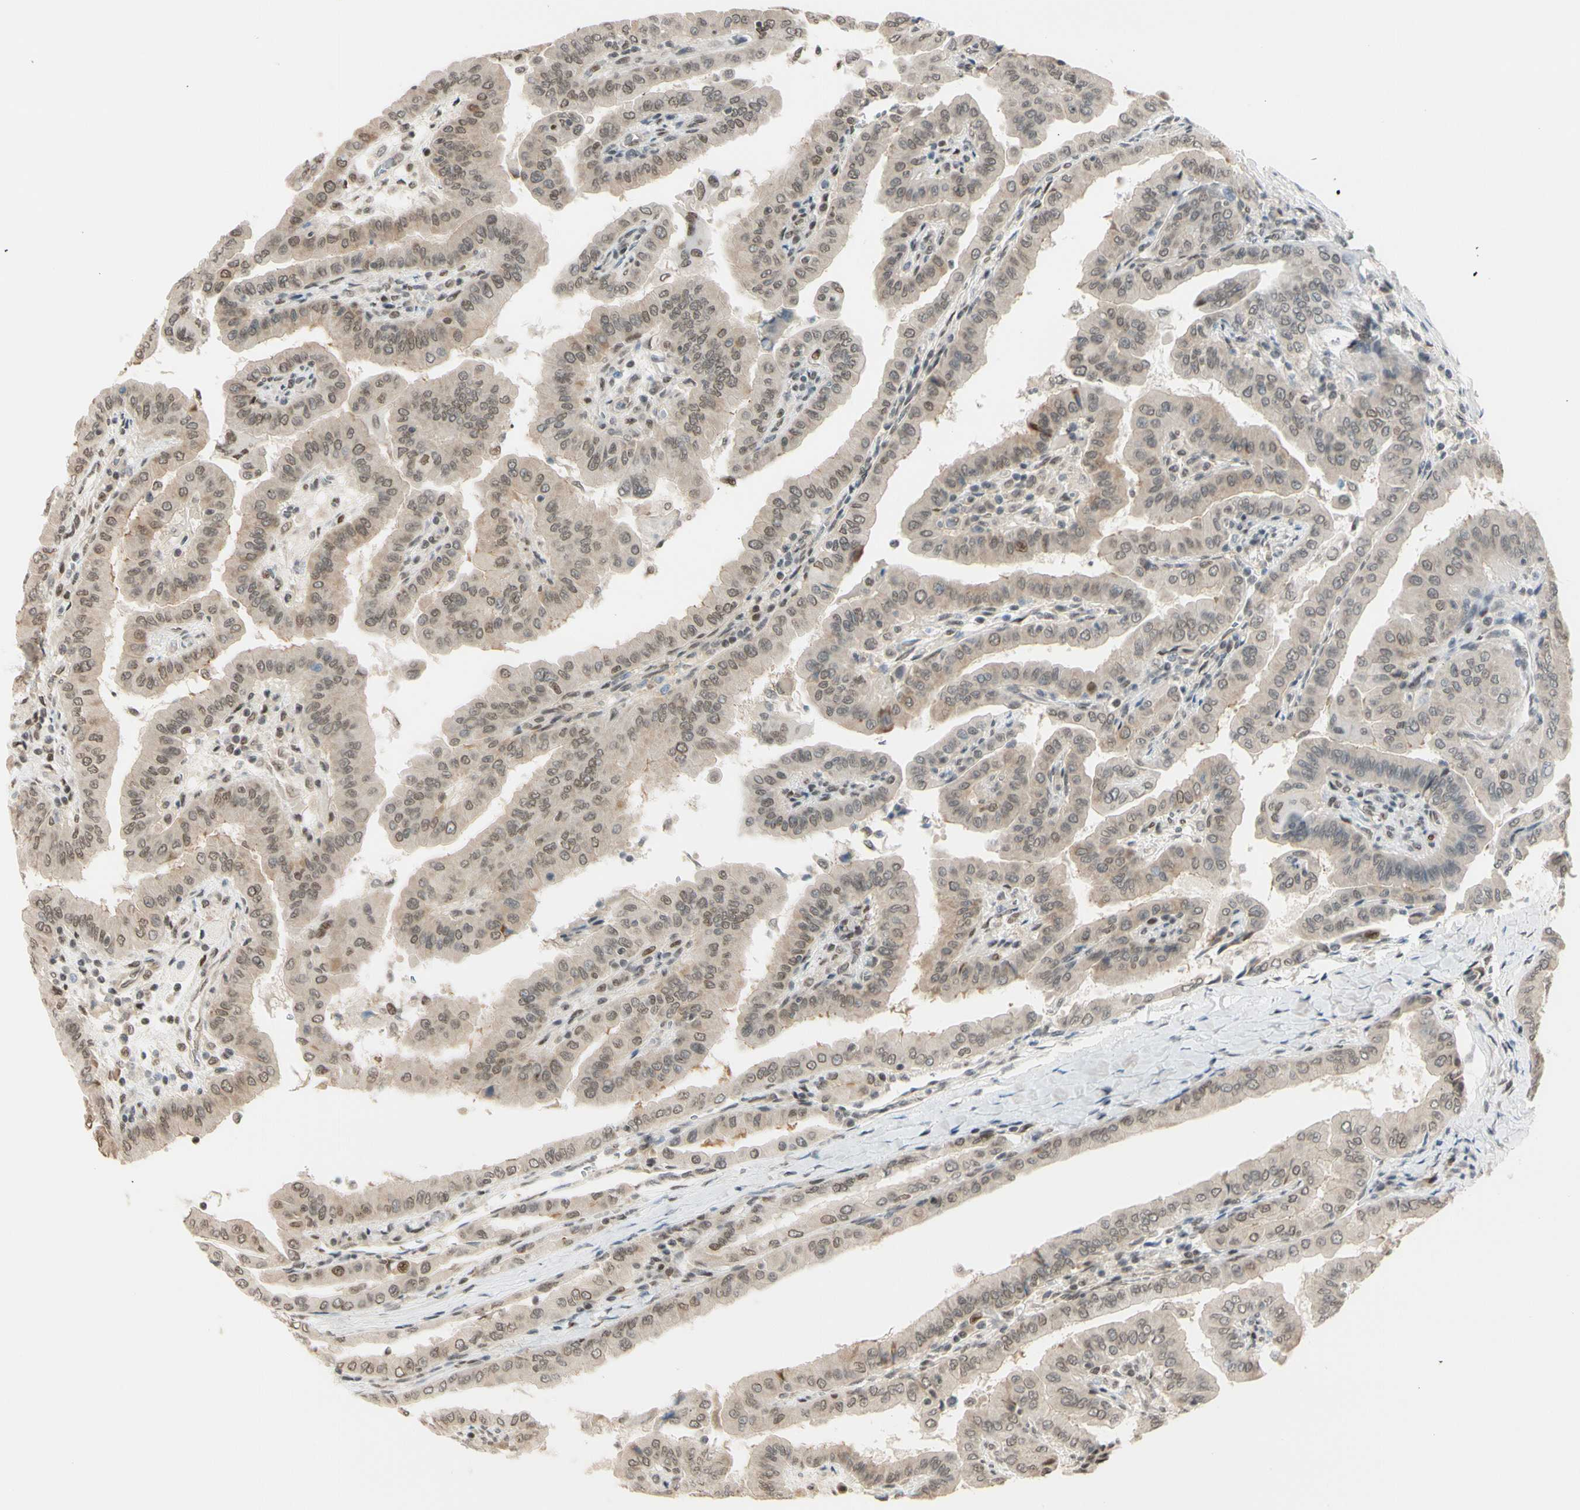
{"staining": {"intensity": "weak", "quantity": "<25%", "location": "nuclear"}, "tissue": "thyroid cancer", "cell_type": "Tumor cells", "image_type": "cancer", "snomed": [{"axis": "morphology", "description": "Papillary adenocarcinoma, NOS"}, {"axis": "topography", "description": "Thyroid gland"}], "caption": "A high-resolution photomicrograph shows immunohistochemistry (IHC) staining of thyroid papillary adenocarcinoma, which demonstrates no significant positivity in tumor cells.", "gene": "SUFU", "patient": {"sex": "male", "age": 33}}